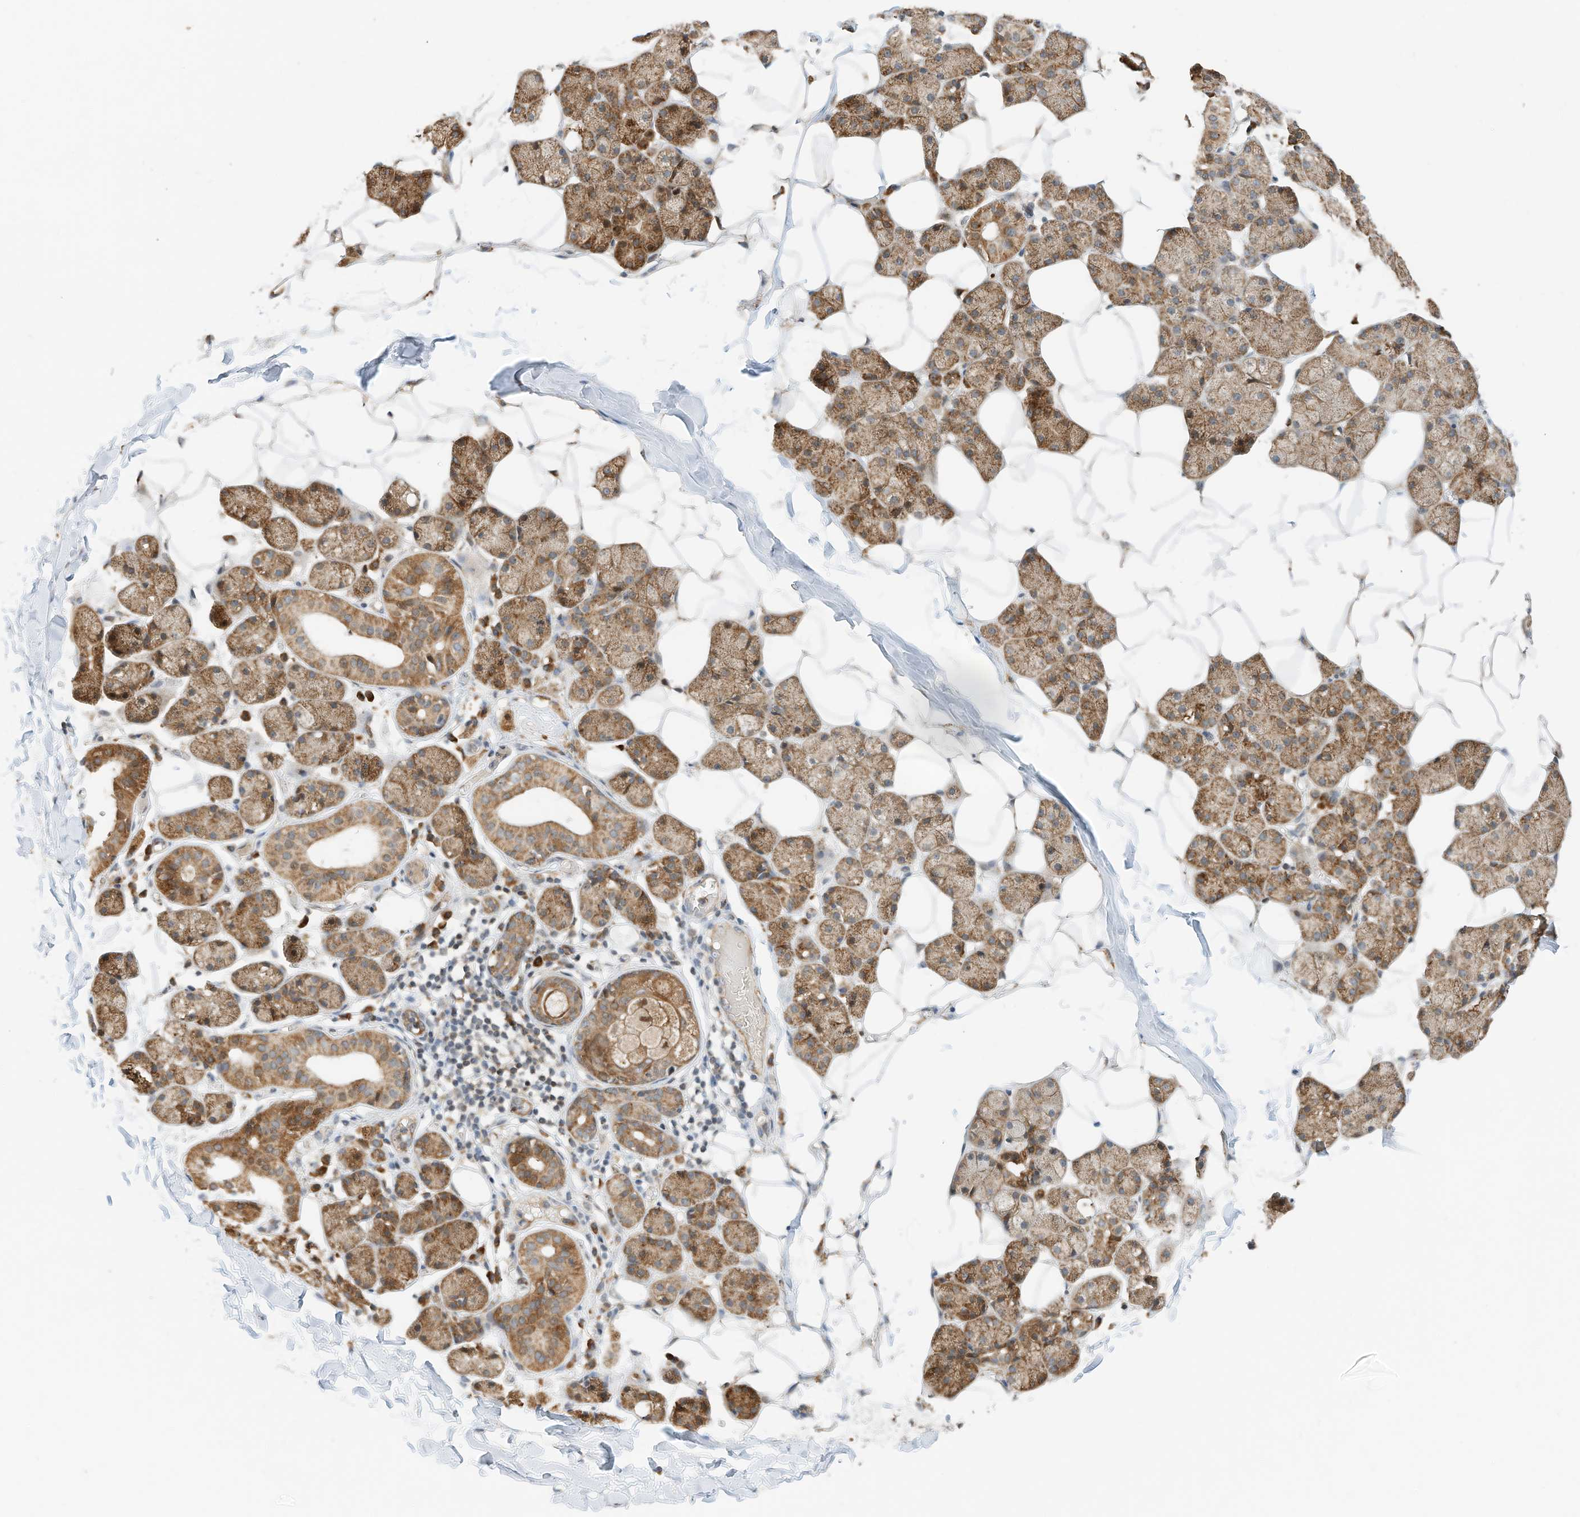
{"staining": {"intensity": "strong", "quantity": ">75%", "location": "cytoplasmic/membranous"}, "tissue": "salivary gland", "cell_type": "Glandular cells", "image_type": "normal", "snomed": [{"axis": "morphology", "description": "Normal tissue, NOS"}, {"axis": "topography", "description": "Salivary gland"}], "caption": "Immunohistochemistry (IHC) histopathology image of unremarkable salivary gland: salivary gland stained using immunohistochemistry (IHC) displays high levels of strong protein expression localized specifically in the cytoplasmic/membranous of glandular cells, appearing as a cytoplasmic/membranous brown color.", "gene": "CPAMD8", "patient": {"sex": "female", "age": 33}}